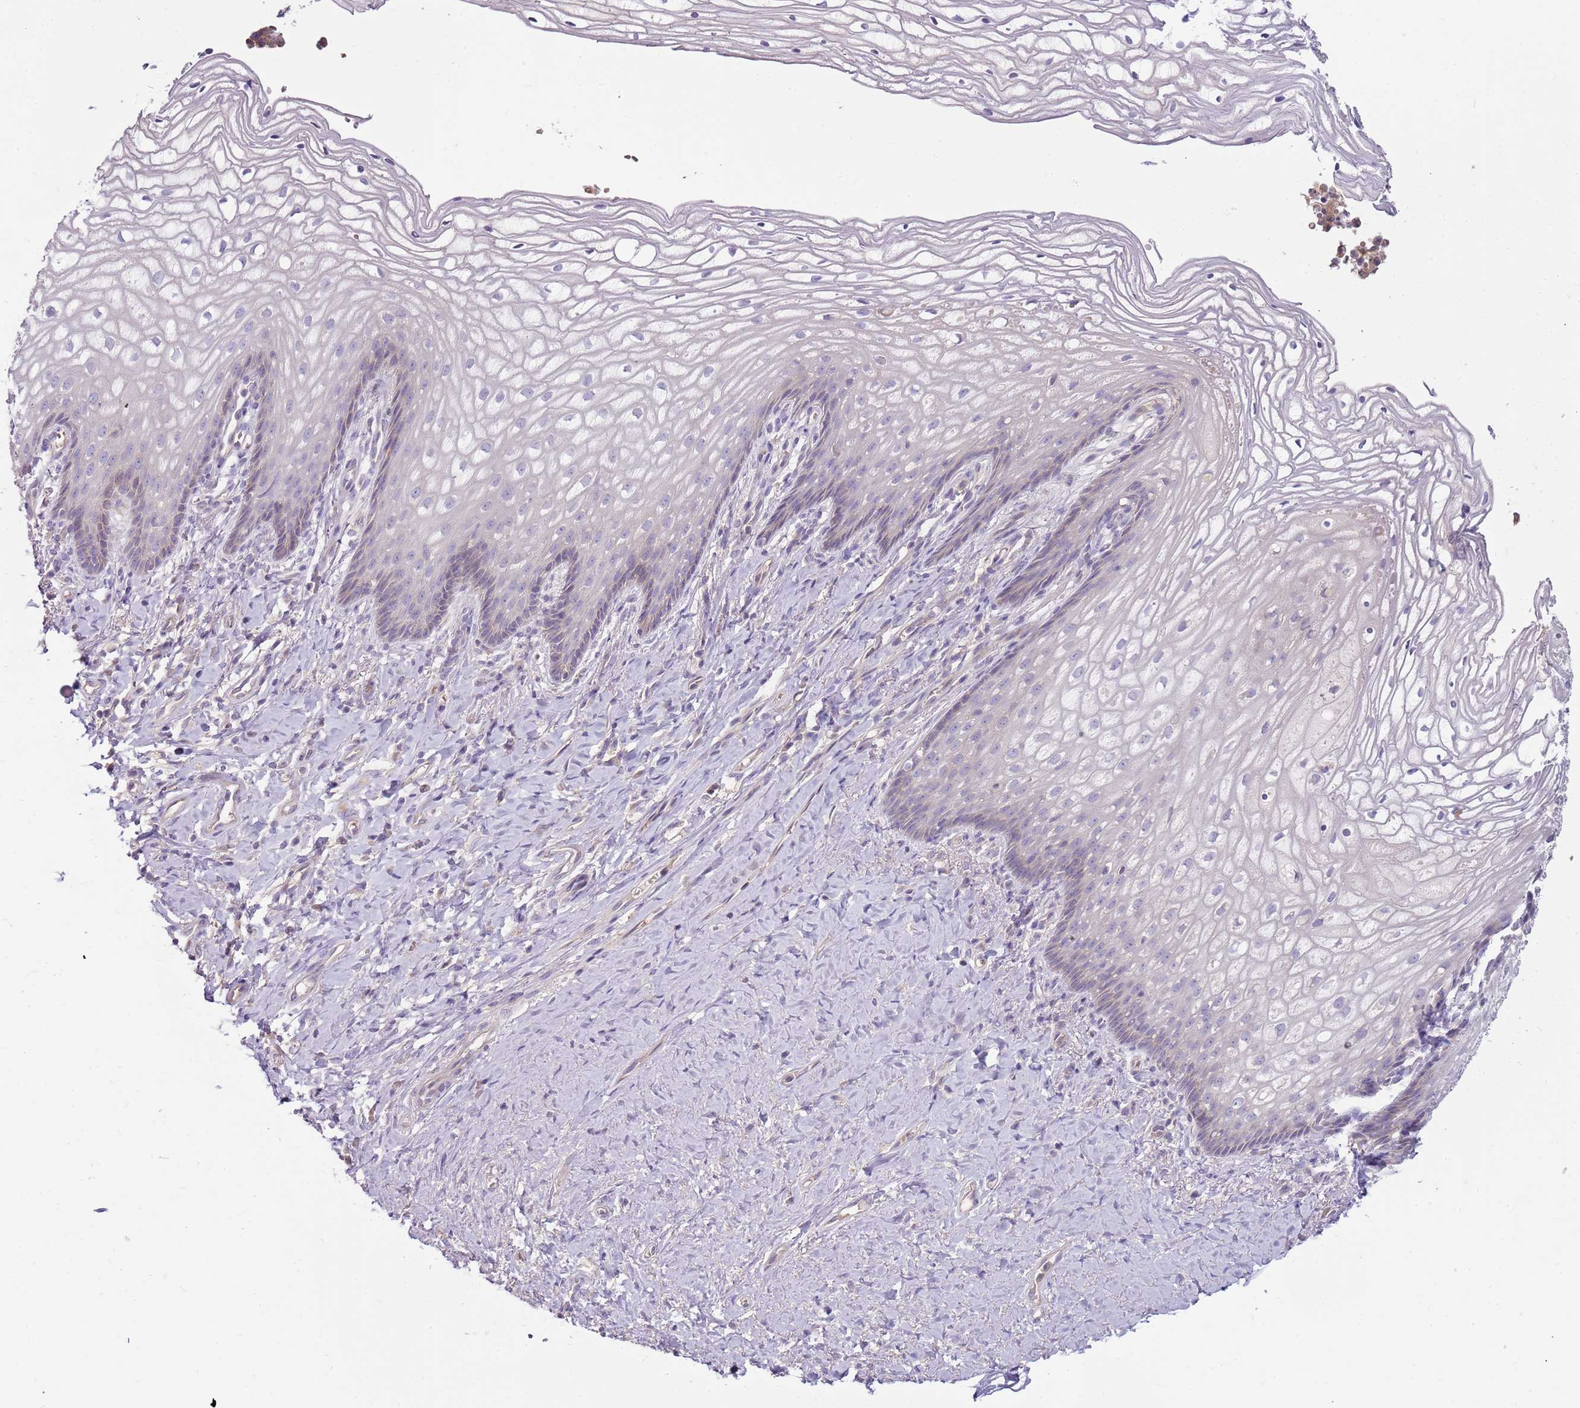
{"staining": {"intensity": "negative", "quantity": "none", "location": "none"}, "tissue": "vagina", "cell_type": "Squamous epithelial cells", "image_type": "normal", "snomed": [{"axis": "morphology", "description": "Normal tissue, NOS"}, {"axis": "topography", "description": "Vagina"}], "caption": "This is an IHC histopathology image of unremarkable vagina. There is no staining in squamous epithelial cells.", "gene": "ARHGAP5", "patient": {"sex": "female", "age": 60}}